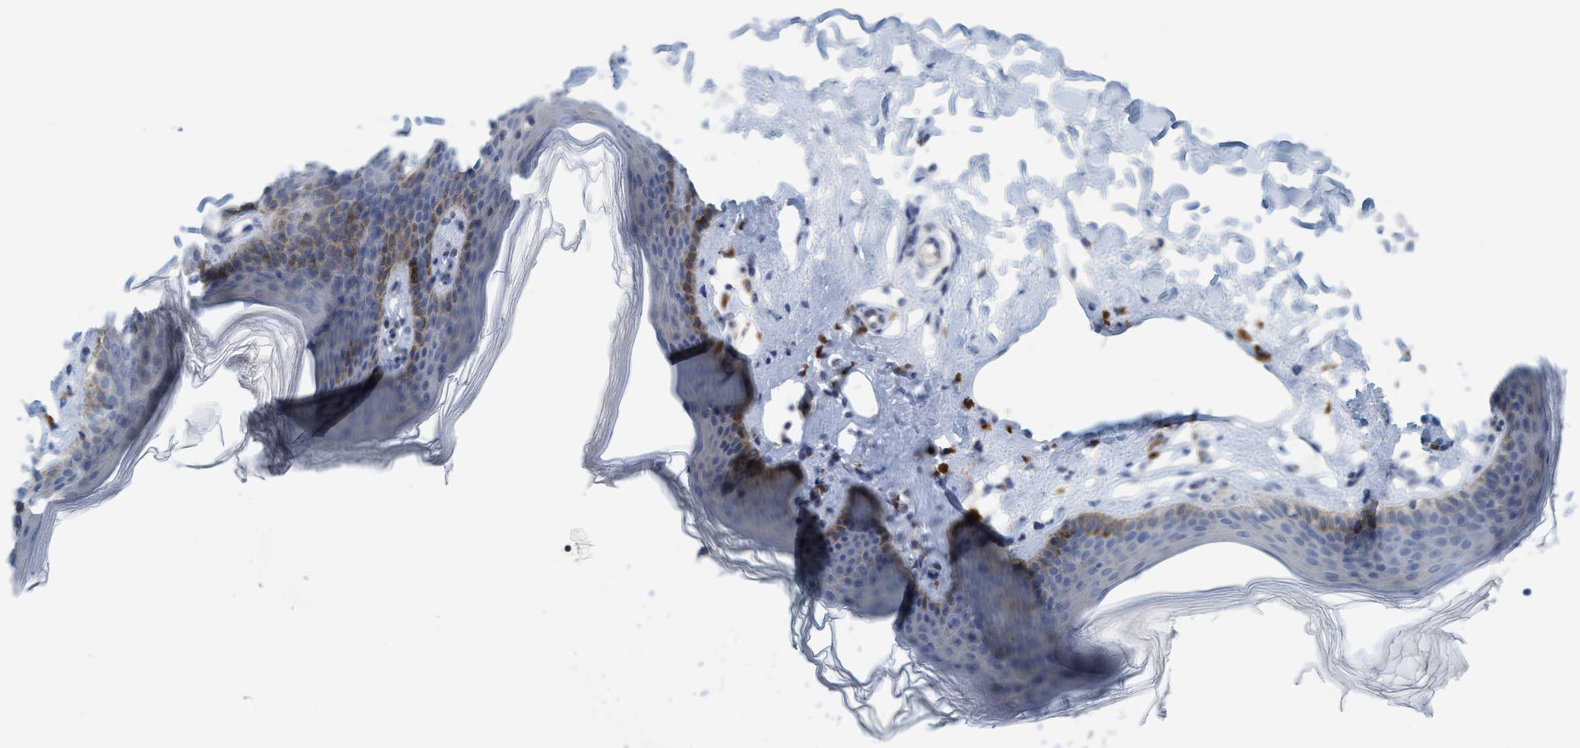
{"staining": {"intensity": "moderate", "quantity": "<25%", "location": "cytoplasmic/membranous"}, "tissue": "skin", "cell_type": "Epidermal cells", "image_type": "normal", "snomed": [{"axis": "morphology", "description": "Normal tissue, NOS"}, {"axis": "topography", "description": "Vulva"}], "caption": "IHC staining of benign skin, which shows low levels of moderate cytoplasmic/membranous staining in approximately <25% of epidermal cells indicating moderate cytoplasmic/membranous protein staining. The staining was performed using DAB (brown) for protein detection and nuclei were counterstained in hematoxylin (blue).", "gene": "SIGIRR", "patient": {"sex": "female", "age": 66}}